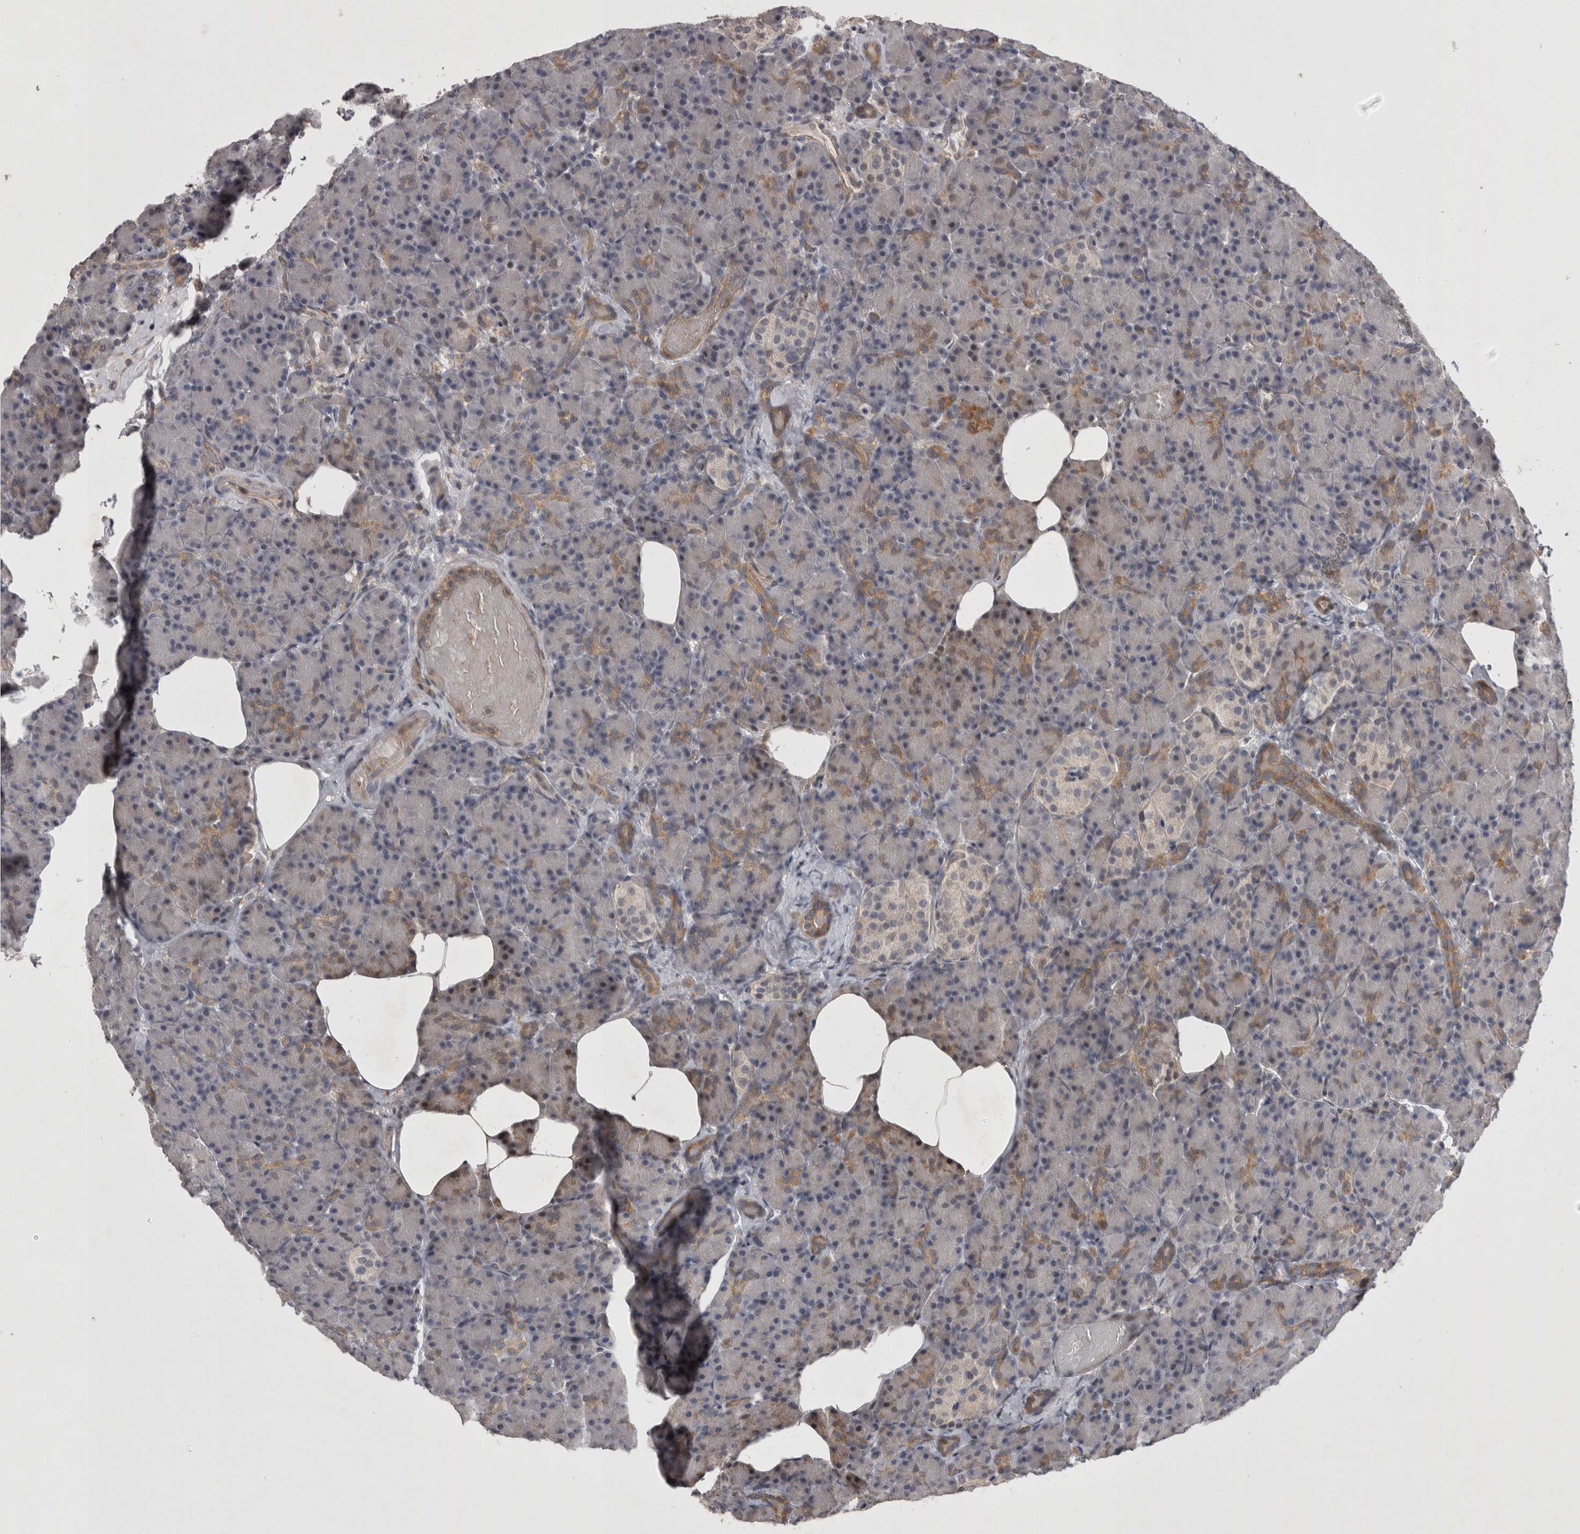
{"staining": {"intensity": "moderate", "quantity": "<25%", "location": "cytoplasmic/membranous"}, "tissue": "pancreas", "cell_type": "Exocrine glandular cells", "image_type": "normal", "snomed": [{"axis": "morphology", "description": "Normal tissue, NOS"}, {"axis": "topography", "description": "Pancreas"}], "caption": "Moderate cytoplasmic/membranous expression is appreciated in approximately <25% of exocrine glandular cells in normal pancreas.", "gene": "IFI44", "patient": {"sex": "female", "age": 43}}